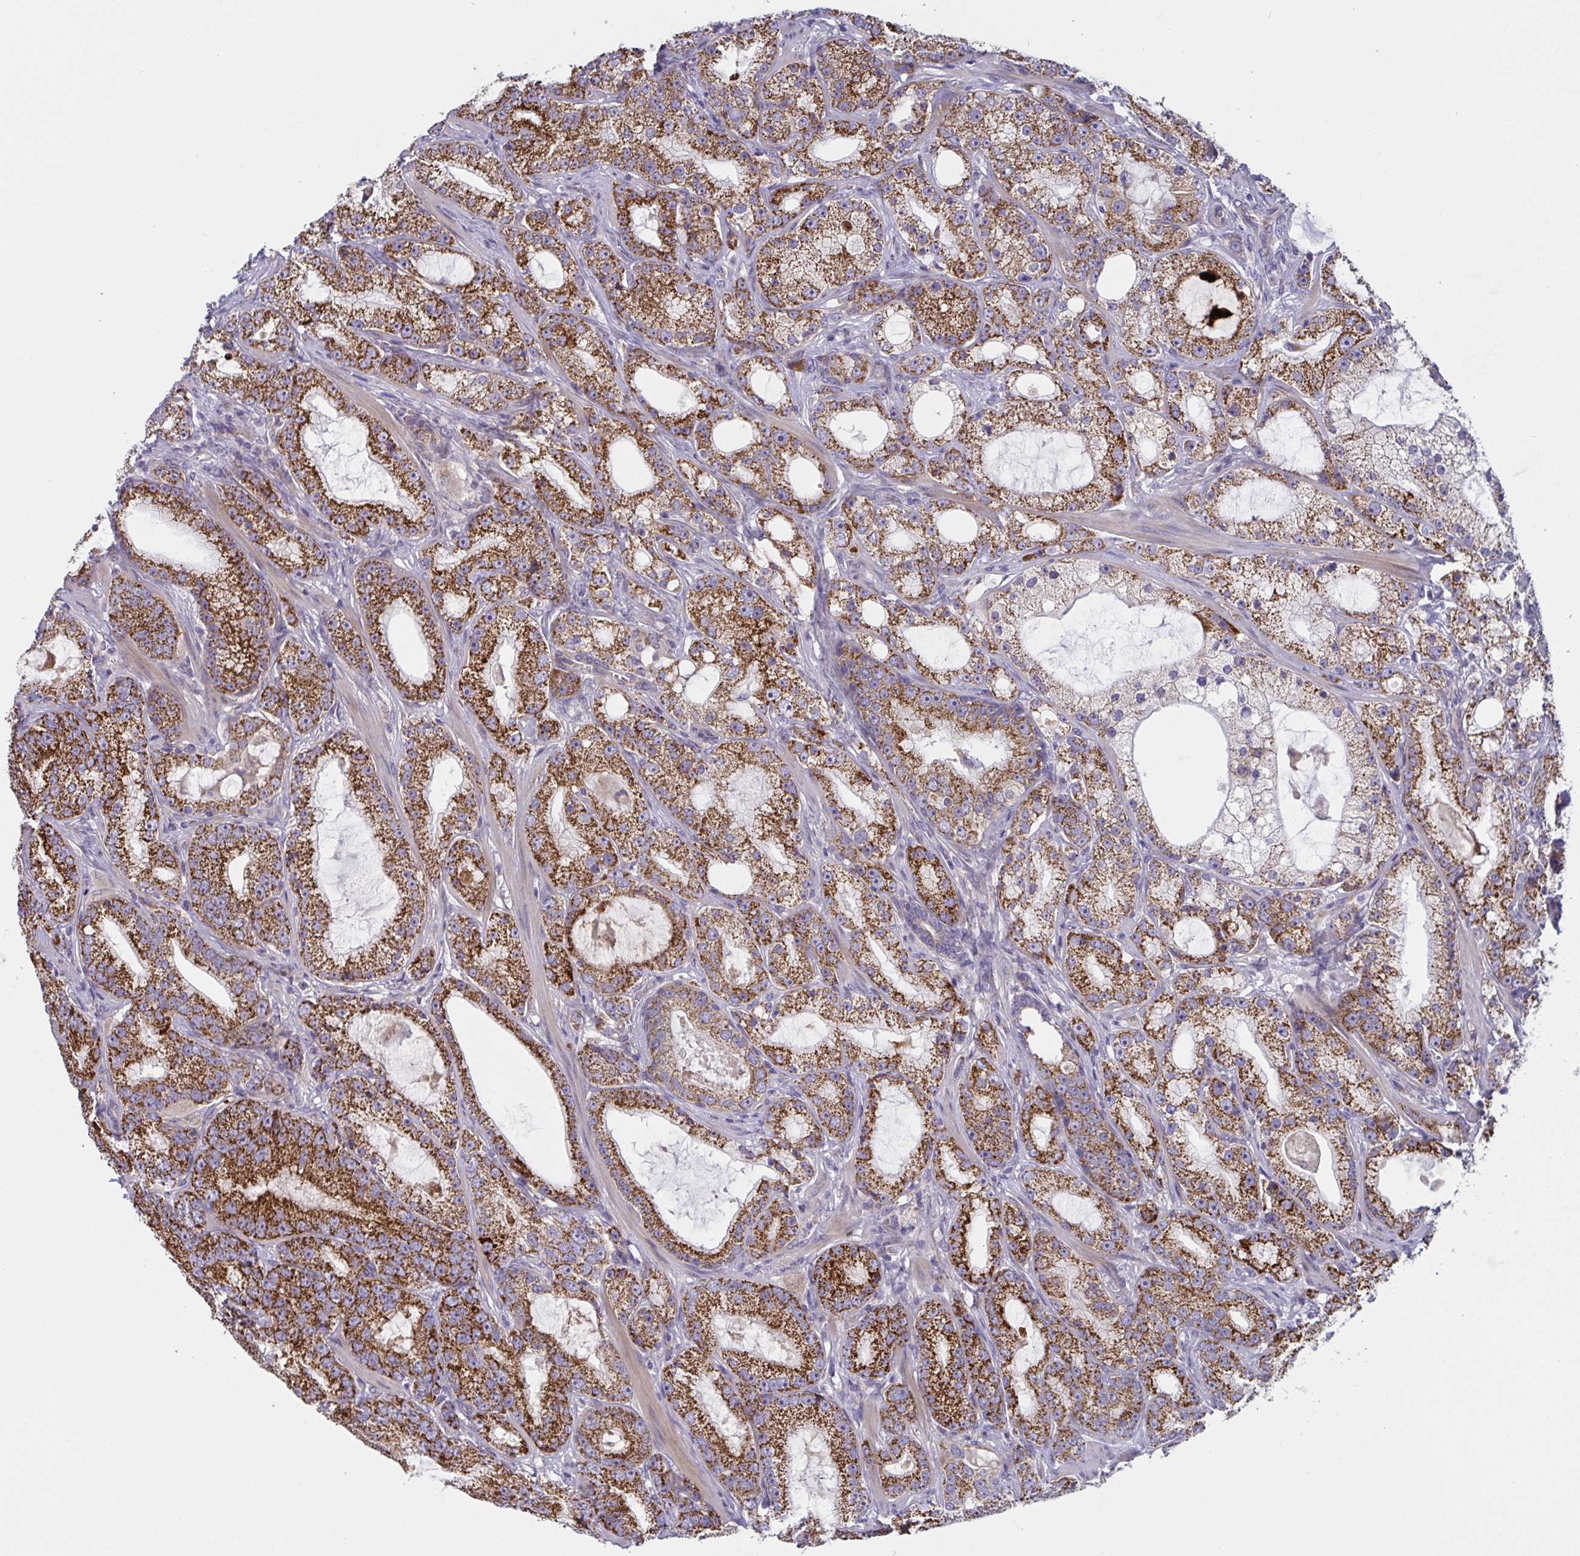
{"staining": {"intensity": "strong", "quantity": ">75%", "location": "cytoplasmic/membranous"}, "tissue": "prostate cancer", "cell_type": "Tumor cells", "image_type": "cancer", "snomed": [{"axis": "morphology", "description": "Adenocarcinoma, High grade"}, {"axis": "topography", "description": "Prostate"}], "caption": "Protein expression analysis of human adenocarcinoma (high-grade) (prostate) reveals strong cytoplasmic/membranous positivity in approximately >75% of tumor cells. The staining was performed using DAB (3,3'-diaminobenzidine) to visualize the protein expression in brown, while the nuclei were stained in blue with hematoxylin (Magnification: 20x).", "gene": "MRPS2", "patient": {"sex": "male", "age": 65}}